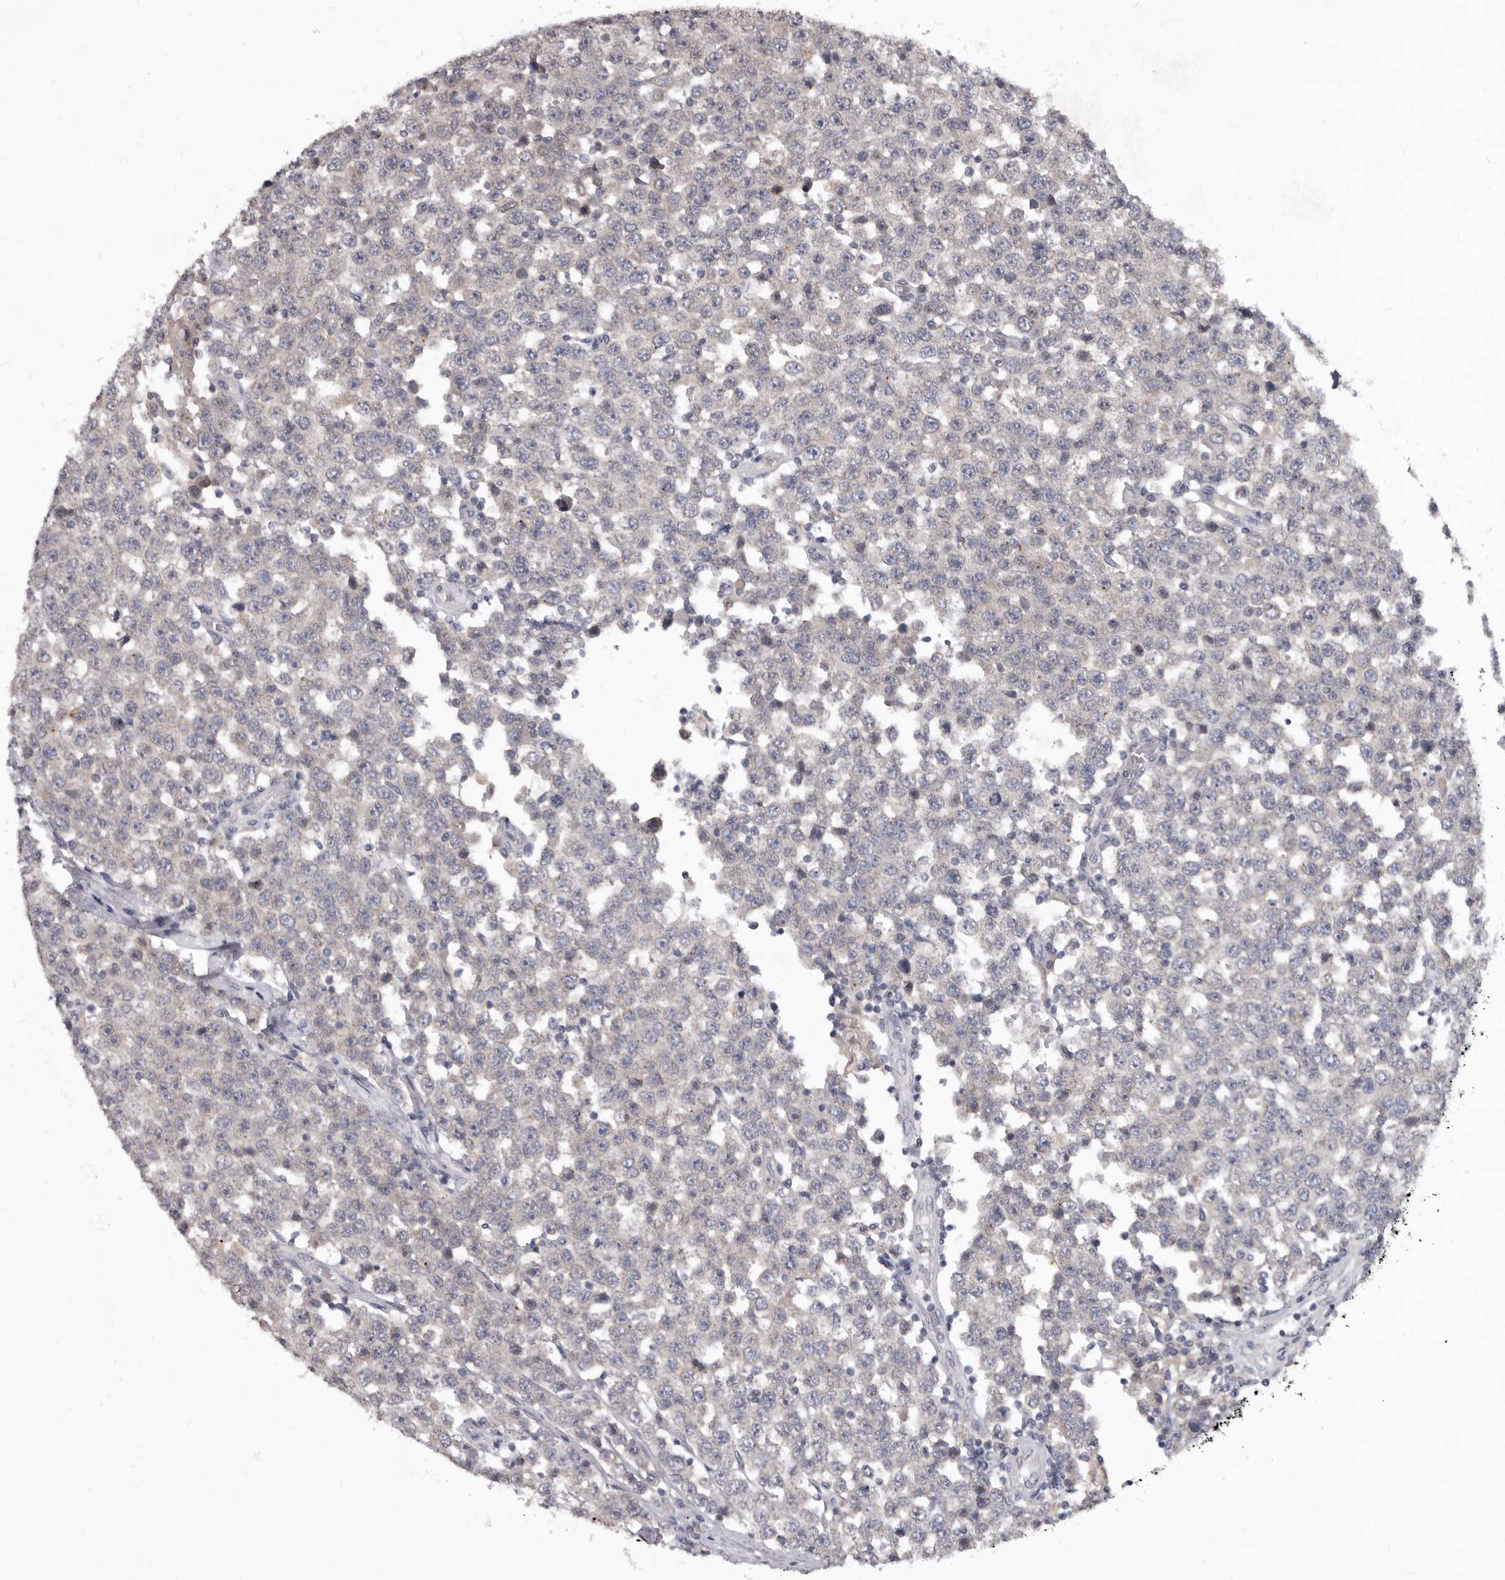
{"staining": {"intensity": "negative", "quantity": "none", "location": "none"}, "tissue": "testis cancer", "cell_type": "Tumor cells", "image_type": "cancer", "snomed": [{"axis": "morphology", "description": "Seminoma, NOS"}, {"axis": "topography", "description": "Testis"}], "caption": "Protein analysis of testis cancer shows no significant expression in tumor cells.", "gene": "SULT1E1", "patient": {"sex": "male", "age": 28}}